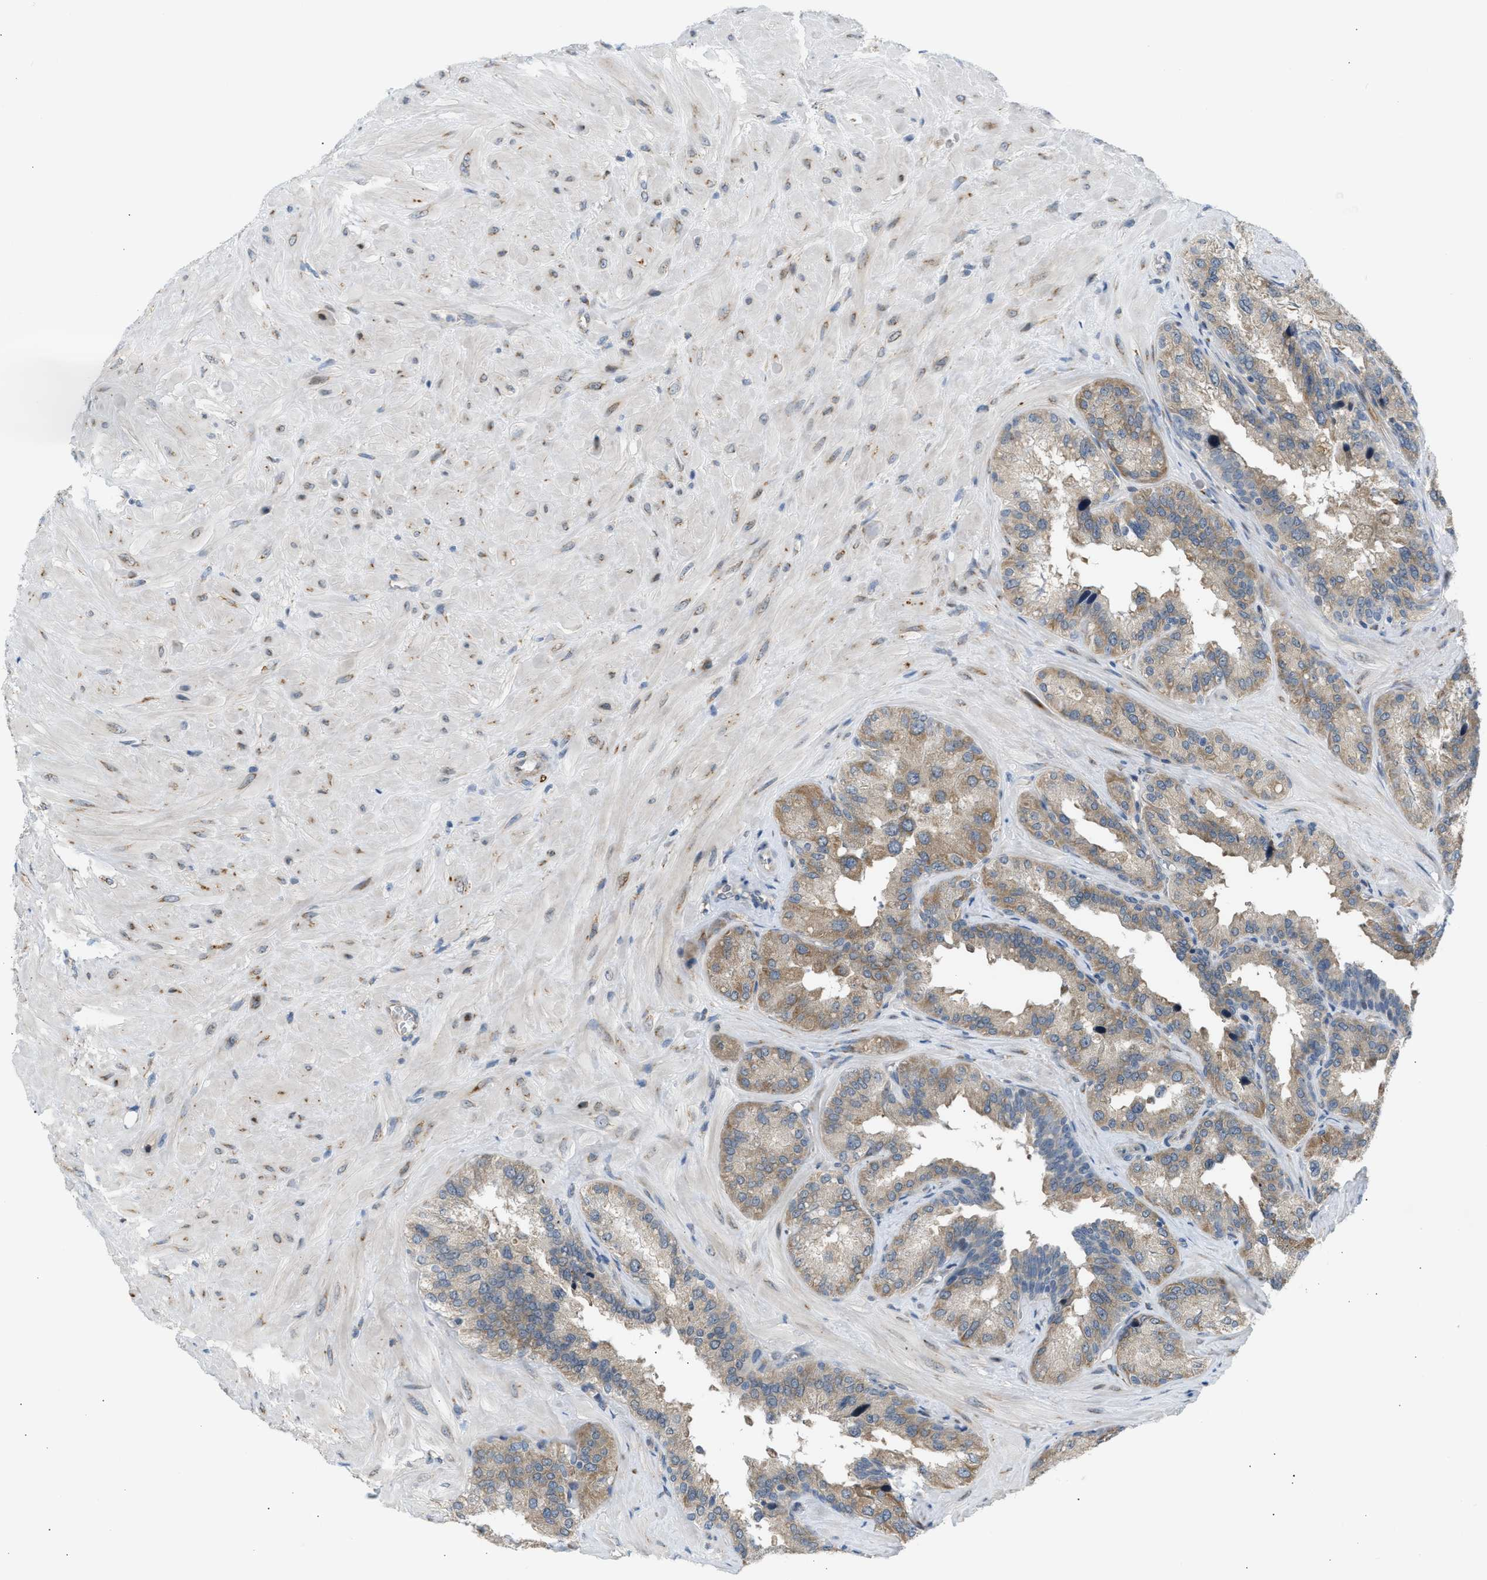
{"staining": {"intensity": "moderate", "quantity": ">75%", "location": "cytoplasmic/membranous"}, "tissue": "seminal vesicle", "cell_type": "Glandular cells", "image_type": "normal", "snomed": [{"axis": "morphology", "description": "Normal tissue, NOS"}, {"axis": "topography", "description": "Prostate"}, {"axis": "topography", "description": "Seminal veicle"}], "caption": "Seminal vesicle was stained to show a protein in brown. There is medium levels of moderate cytoplasmic/membranous staining in about >75% of glandular cells. (Stains: DAB (3,3'-diaminobenzidine) in brown, nuclei in blue, Microscopy: brightfield microscopy at high magnification).", "gene": "KCNC2", "patient": {"sex": "male", "age": 51}}